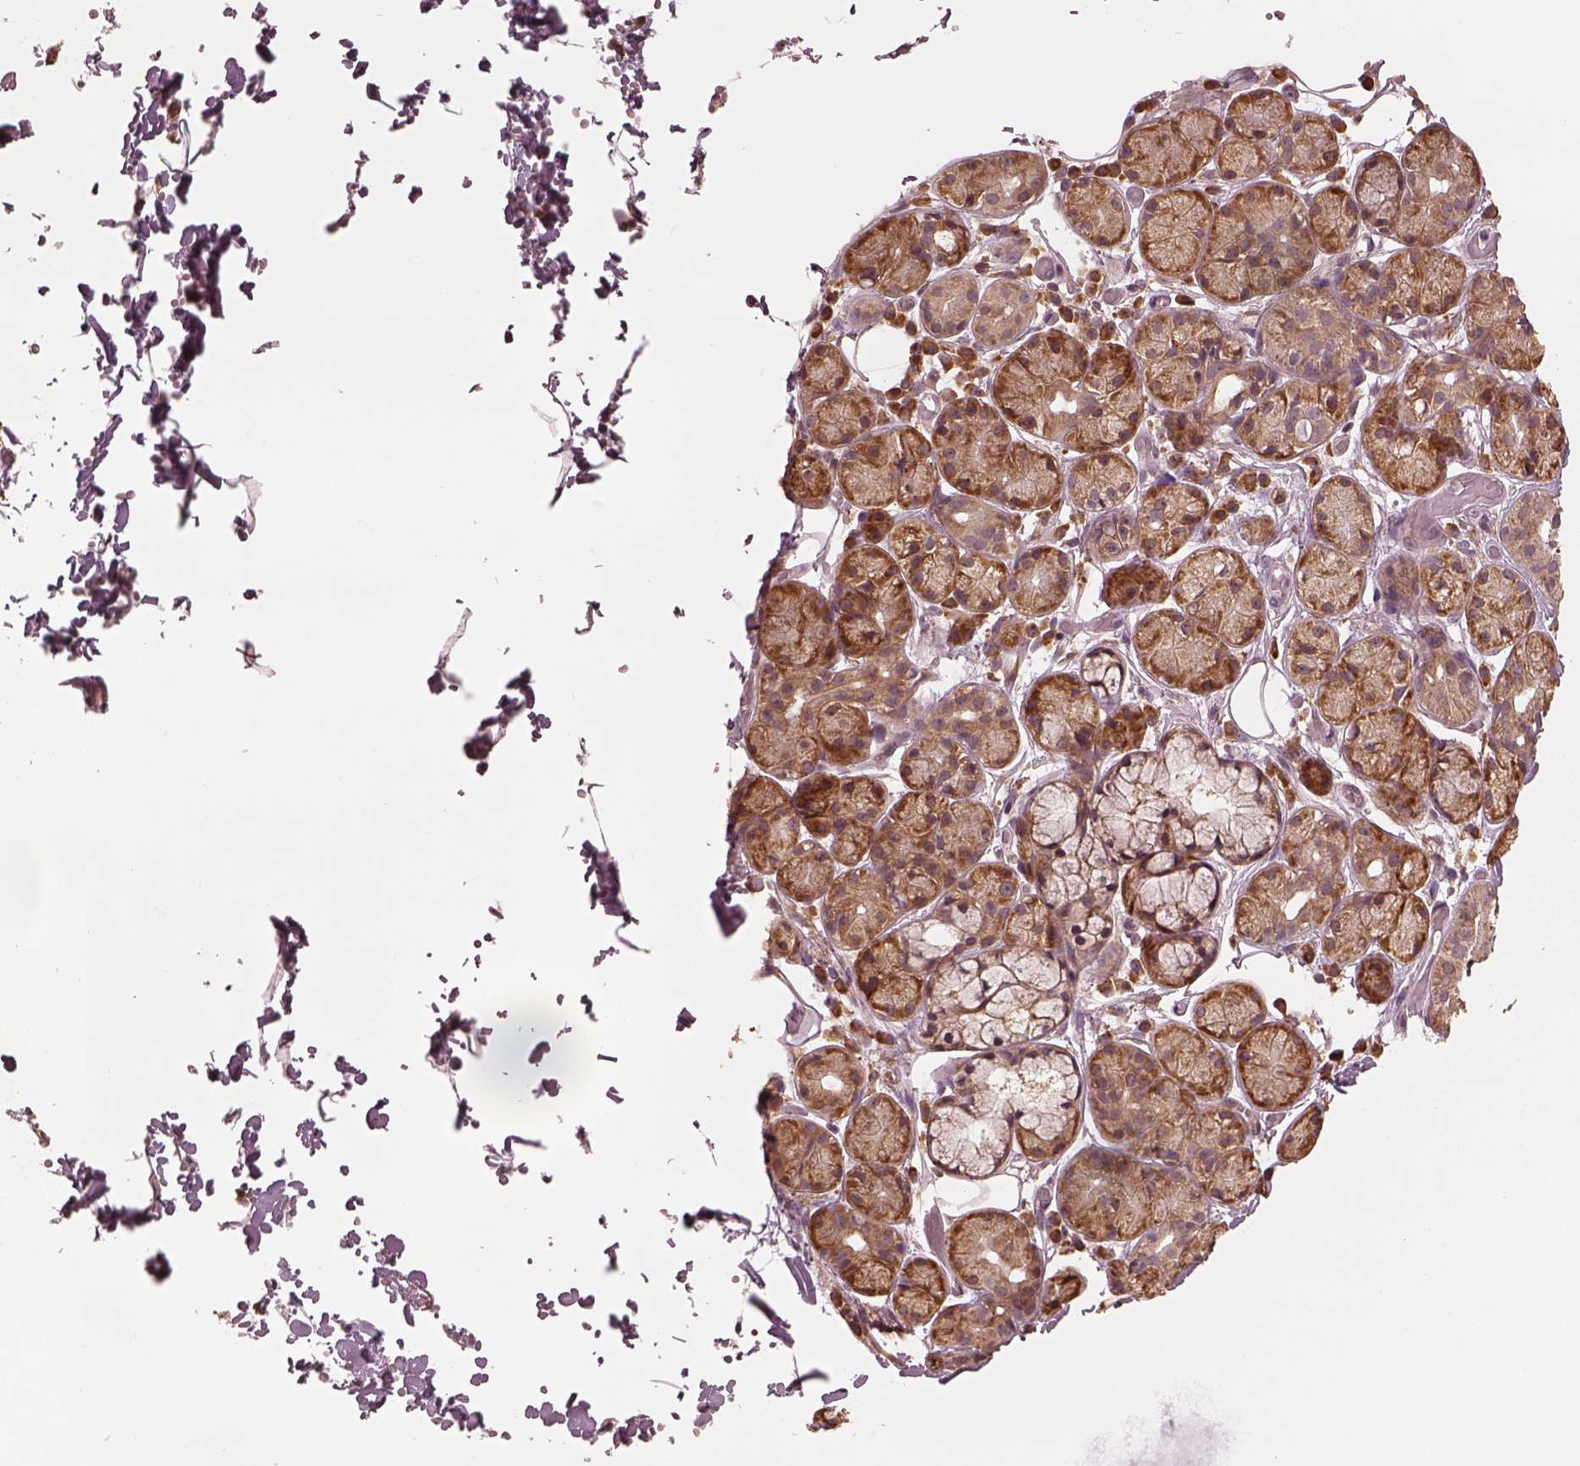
{"staining": {"intensity": "moderate", "quantity": ">75%", "location": "cytoplasmic/membranous"}, "tissue": "salivary gland", "cell_type": "Glandular cells", "image_type": "normal", "snomed": [{"axis": "morphology", "description": "Normal tissue, NOS"}, {"axis": "topography", "description": "Salivary gland"}, {"axis": "topography", "description": "Peripheral nerve tissue"}], "caption": "Immunohistochemical staining of unremarkable salivary gland shows medium levels of moderate cytoplasmic/membranous expression in about >75% of glandular cells. (IHC, brightfield microscopy, high magnification).", "gene": "RPS5", "patient": {"sex": "male", "age": 71}}